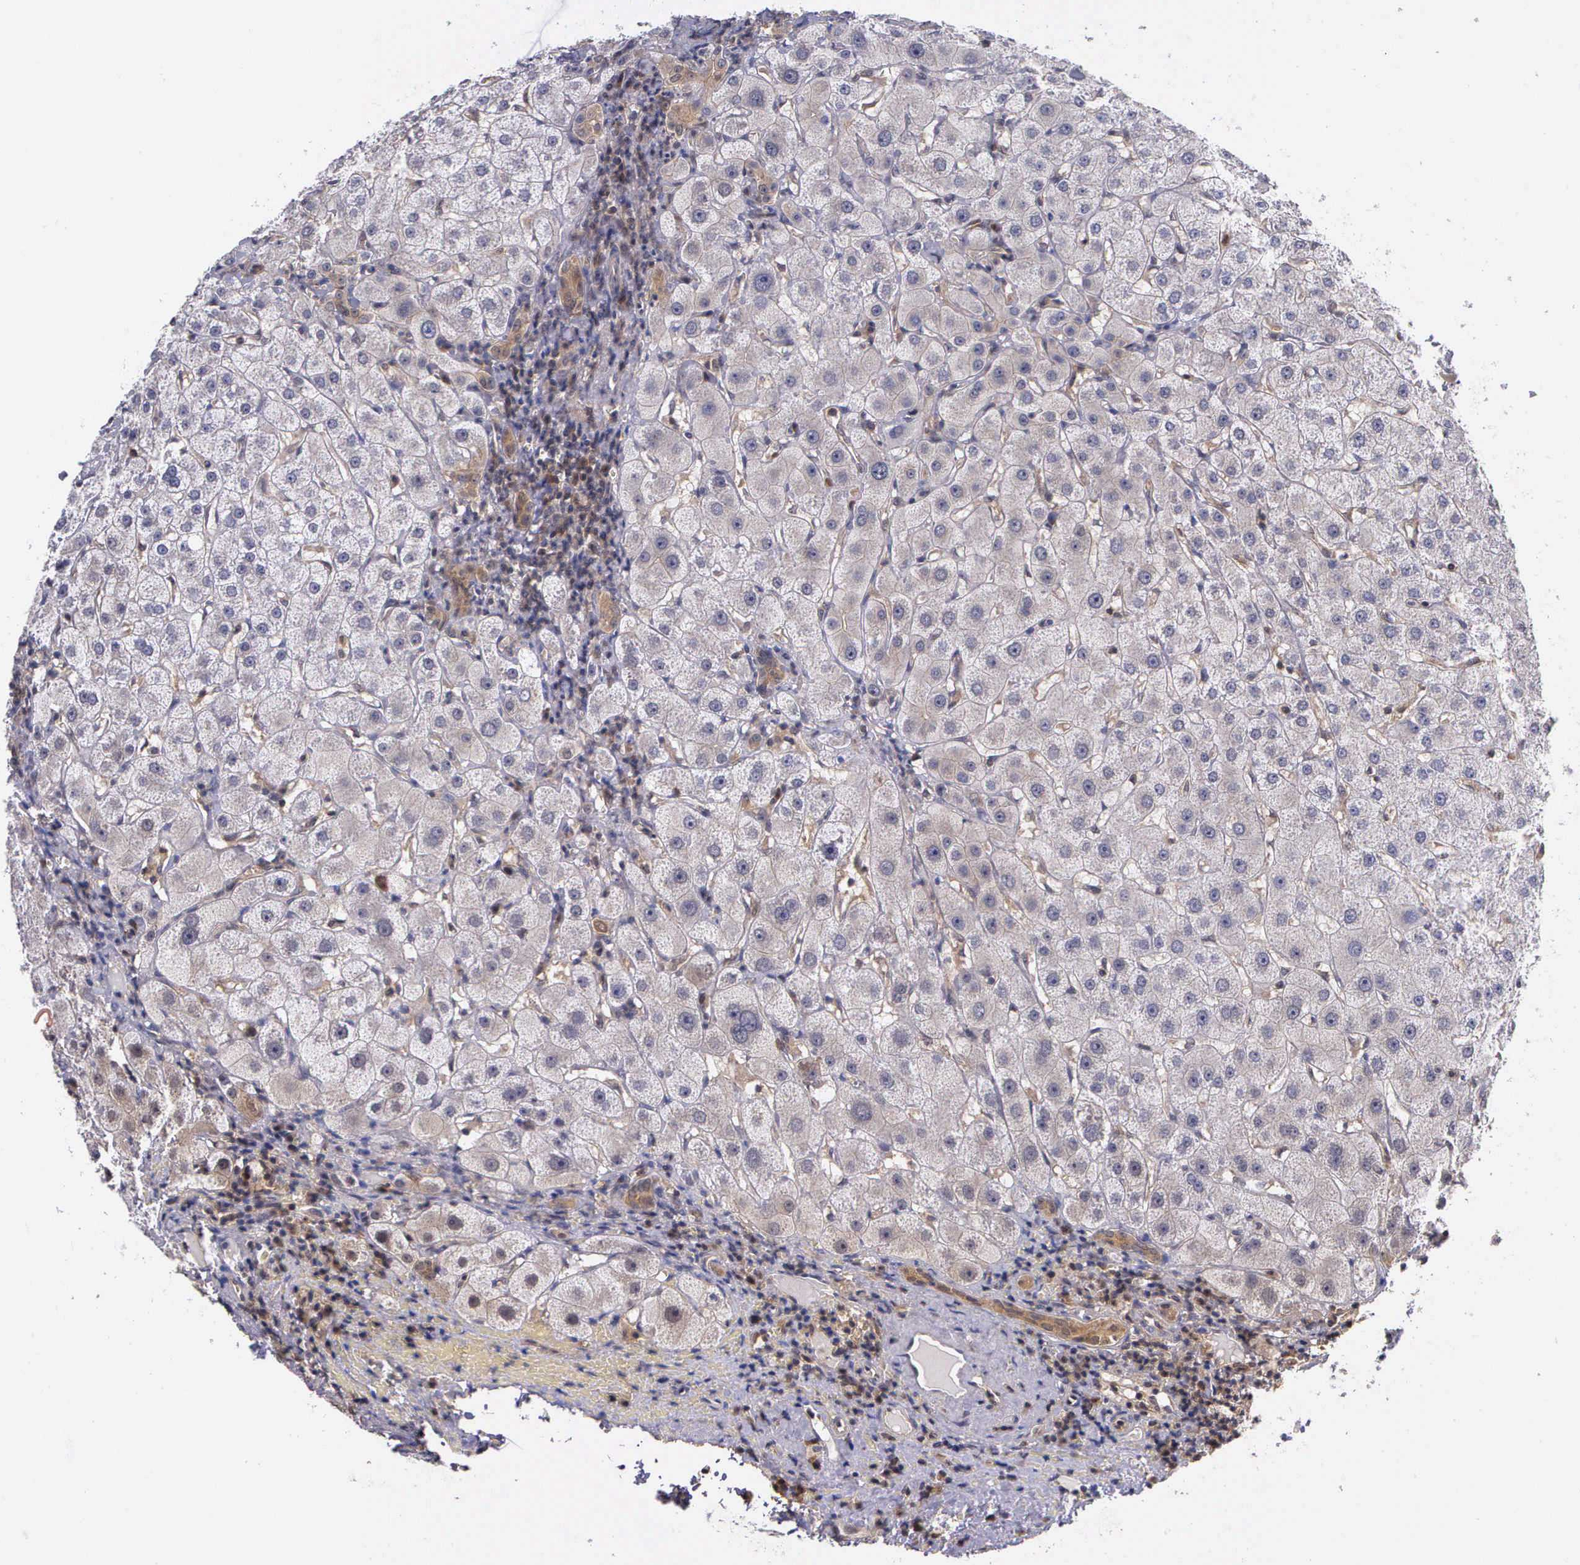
{"staining": {"intensity": "weak", "quantity": "25%-75%", "location": "cytoplasmic/membranous"}, "tissue": "liver", "cell_type": "Cholangiocytes", "image_type": "normal", "snomed": [{"axis": "morphology", "description": "Normal tissue, NOS"}, {"axis": "topography", "description": "Liver"}], "caption": "High-magnification brightfield microscopy of normal liver stained with DAB (brown) and counterstained with hematoxylin (blue). cholangiocytes exhibit weak cytoplasmic/membranous positivity is identified in approximately25%-75% of cells.", "gene": "IGBP1P2", "patient": {"sex": "female", "age": 79}}